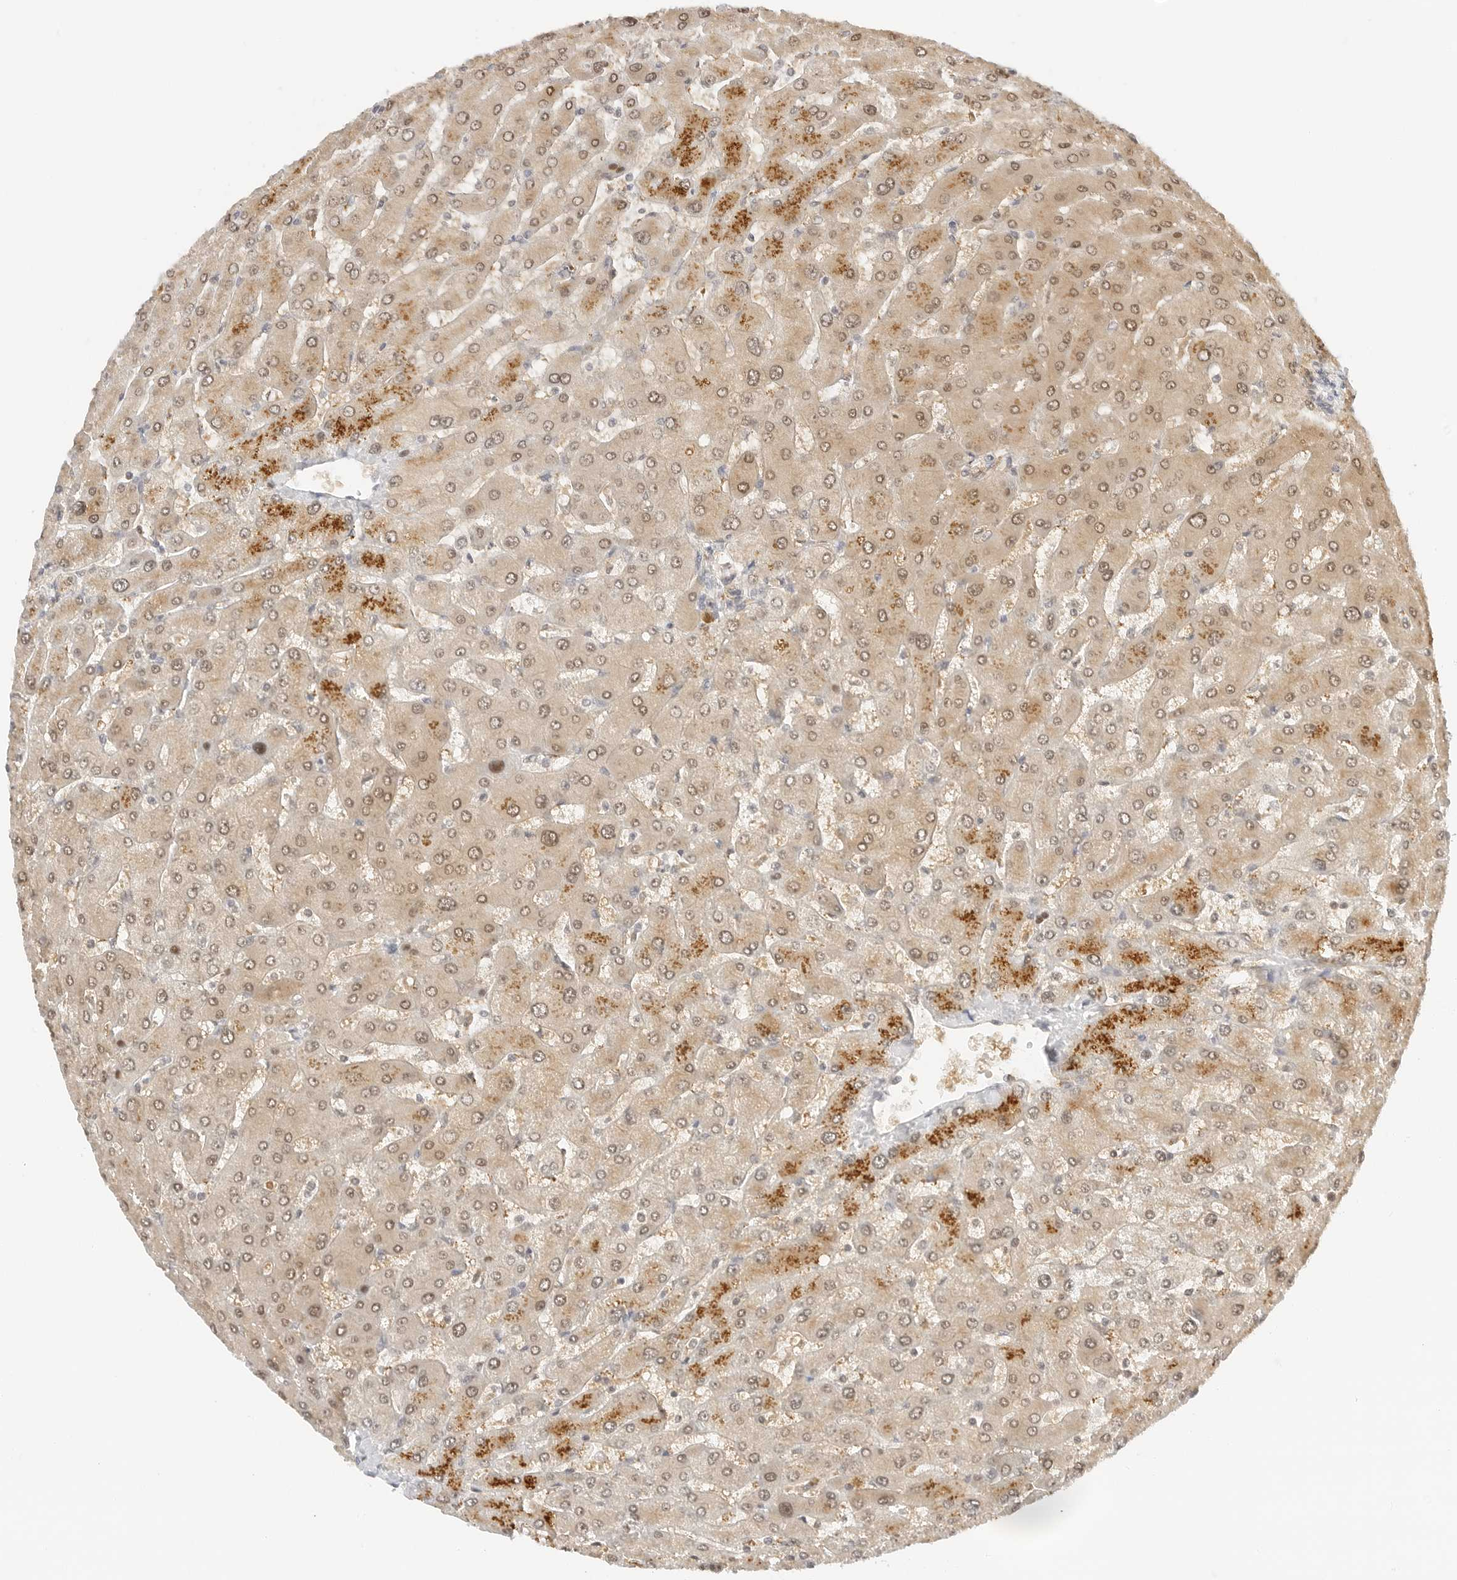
{"staining": {"intensity": "negative", "quantity": "none", "location": "none"}, "tissue": "liver", "cell_type": "Cholangiocytes", "image_type": "normal", "snomed": [{"axis": "morphology", "description": "Normal tissue, NOS"}, {"axis": "topography", "description": "Liver"}], "caption": "Cholangiocytes are negative for protein expression in unremarkable human liver. (Brightfield microscopy of DAB (3,3'-diaminobenzidine) IHC at high magnification).", "gene": "PCDH19", "patient": {"sex": "male", "age": 55}}